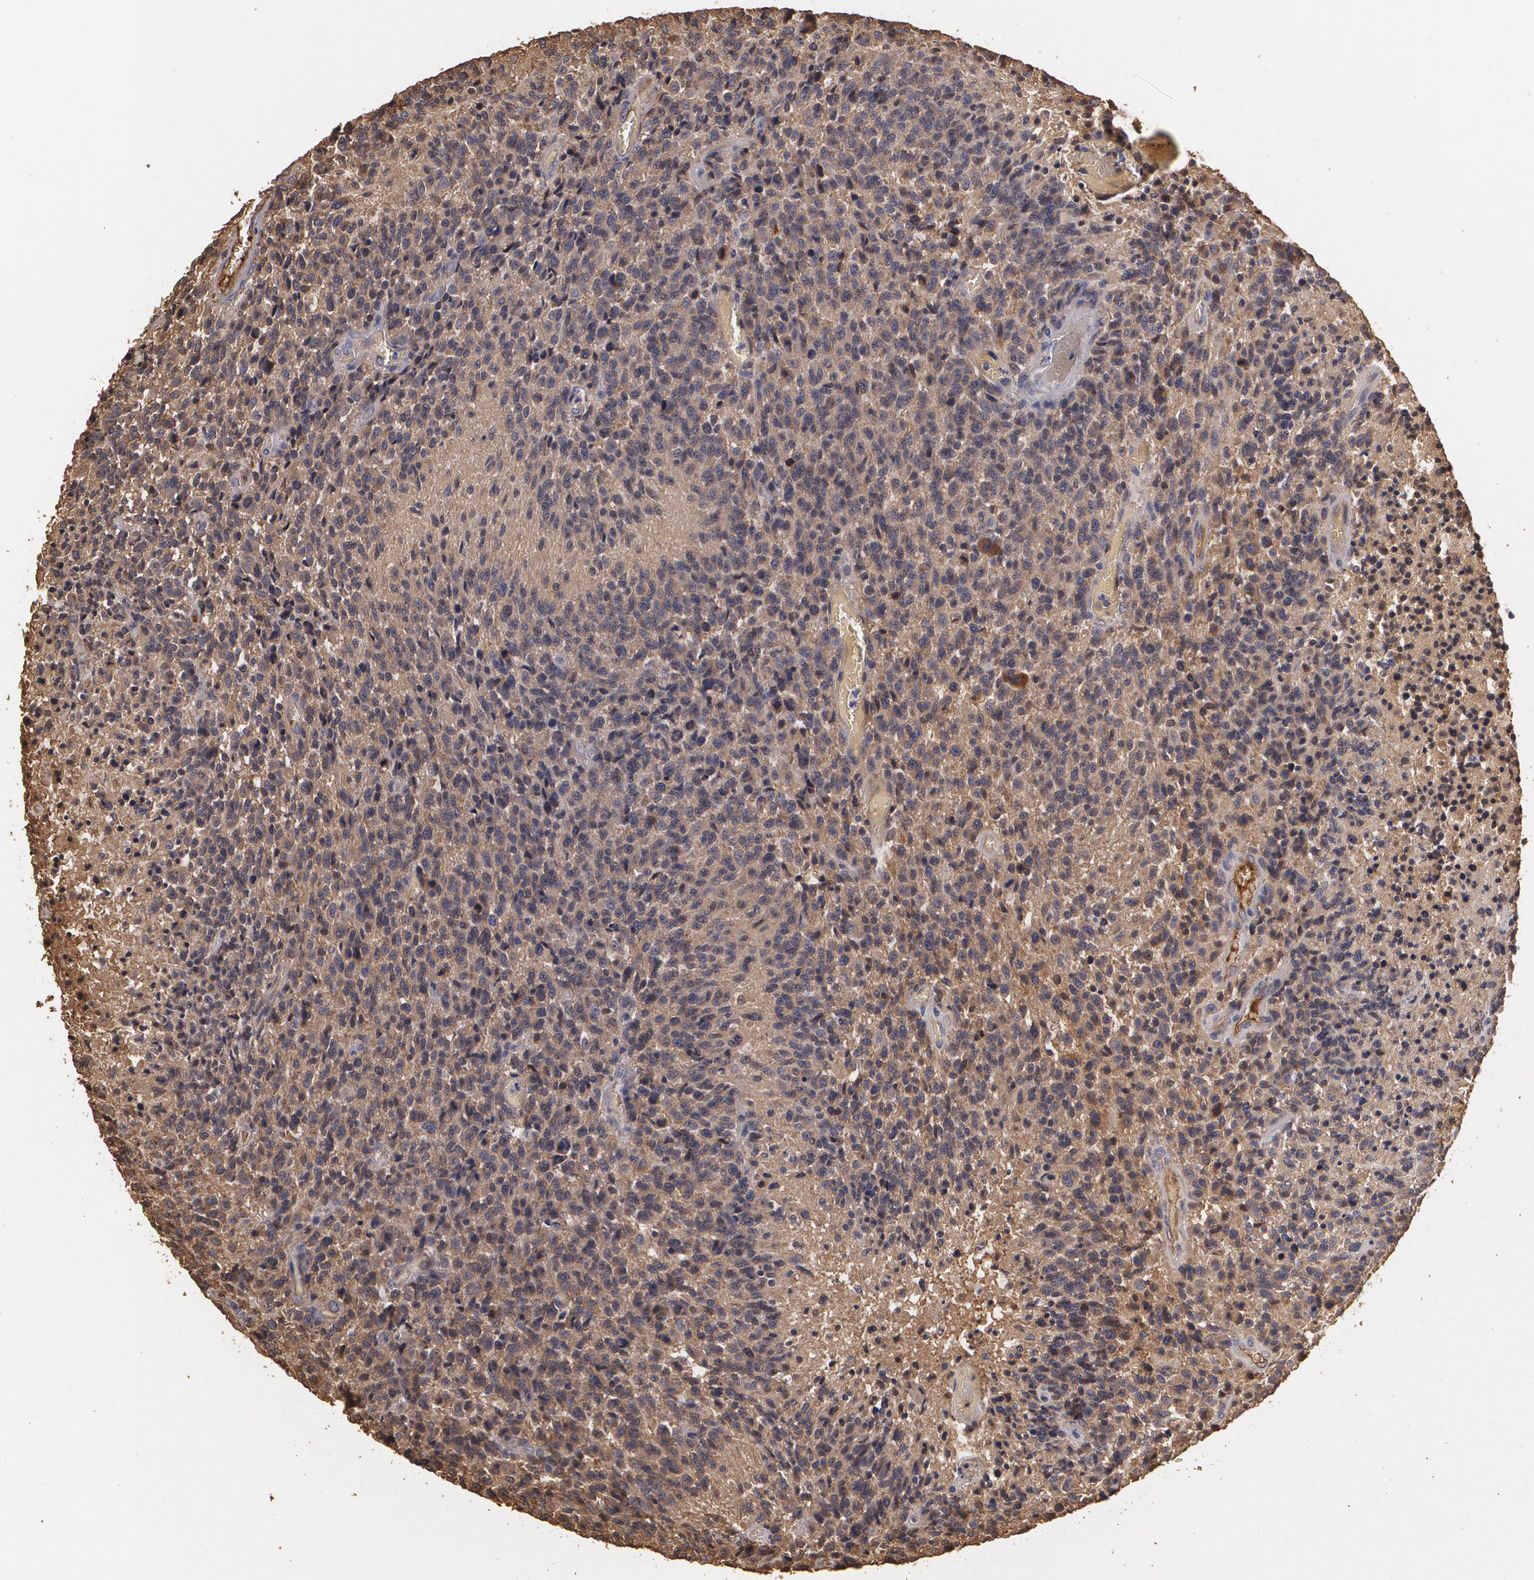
{"staining": {"intensity": "weak", "quantity": ">75%", "location": "cytoplasmic/membranous"}, "tissue": "glioma", "cell_type": "Tumor cells", "image_type": "cancer", "snomed": [{"axis": "morphology", "description": "Glioma, malignant, High grade"}, {"axis": "topography", "description": "Brain"}], "caption": "The immunohistochemical stain shows weak cytoplasmic/membranous staining in tumor cells of glioma tissue.", "gene": "PON1", "patient": {"sex": "male", "age": 36}}